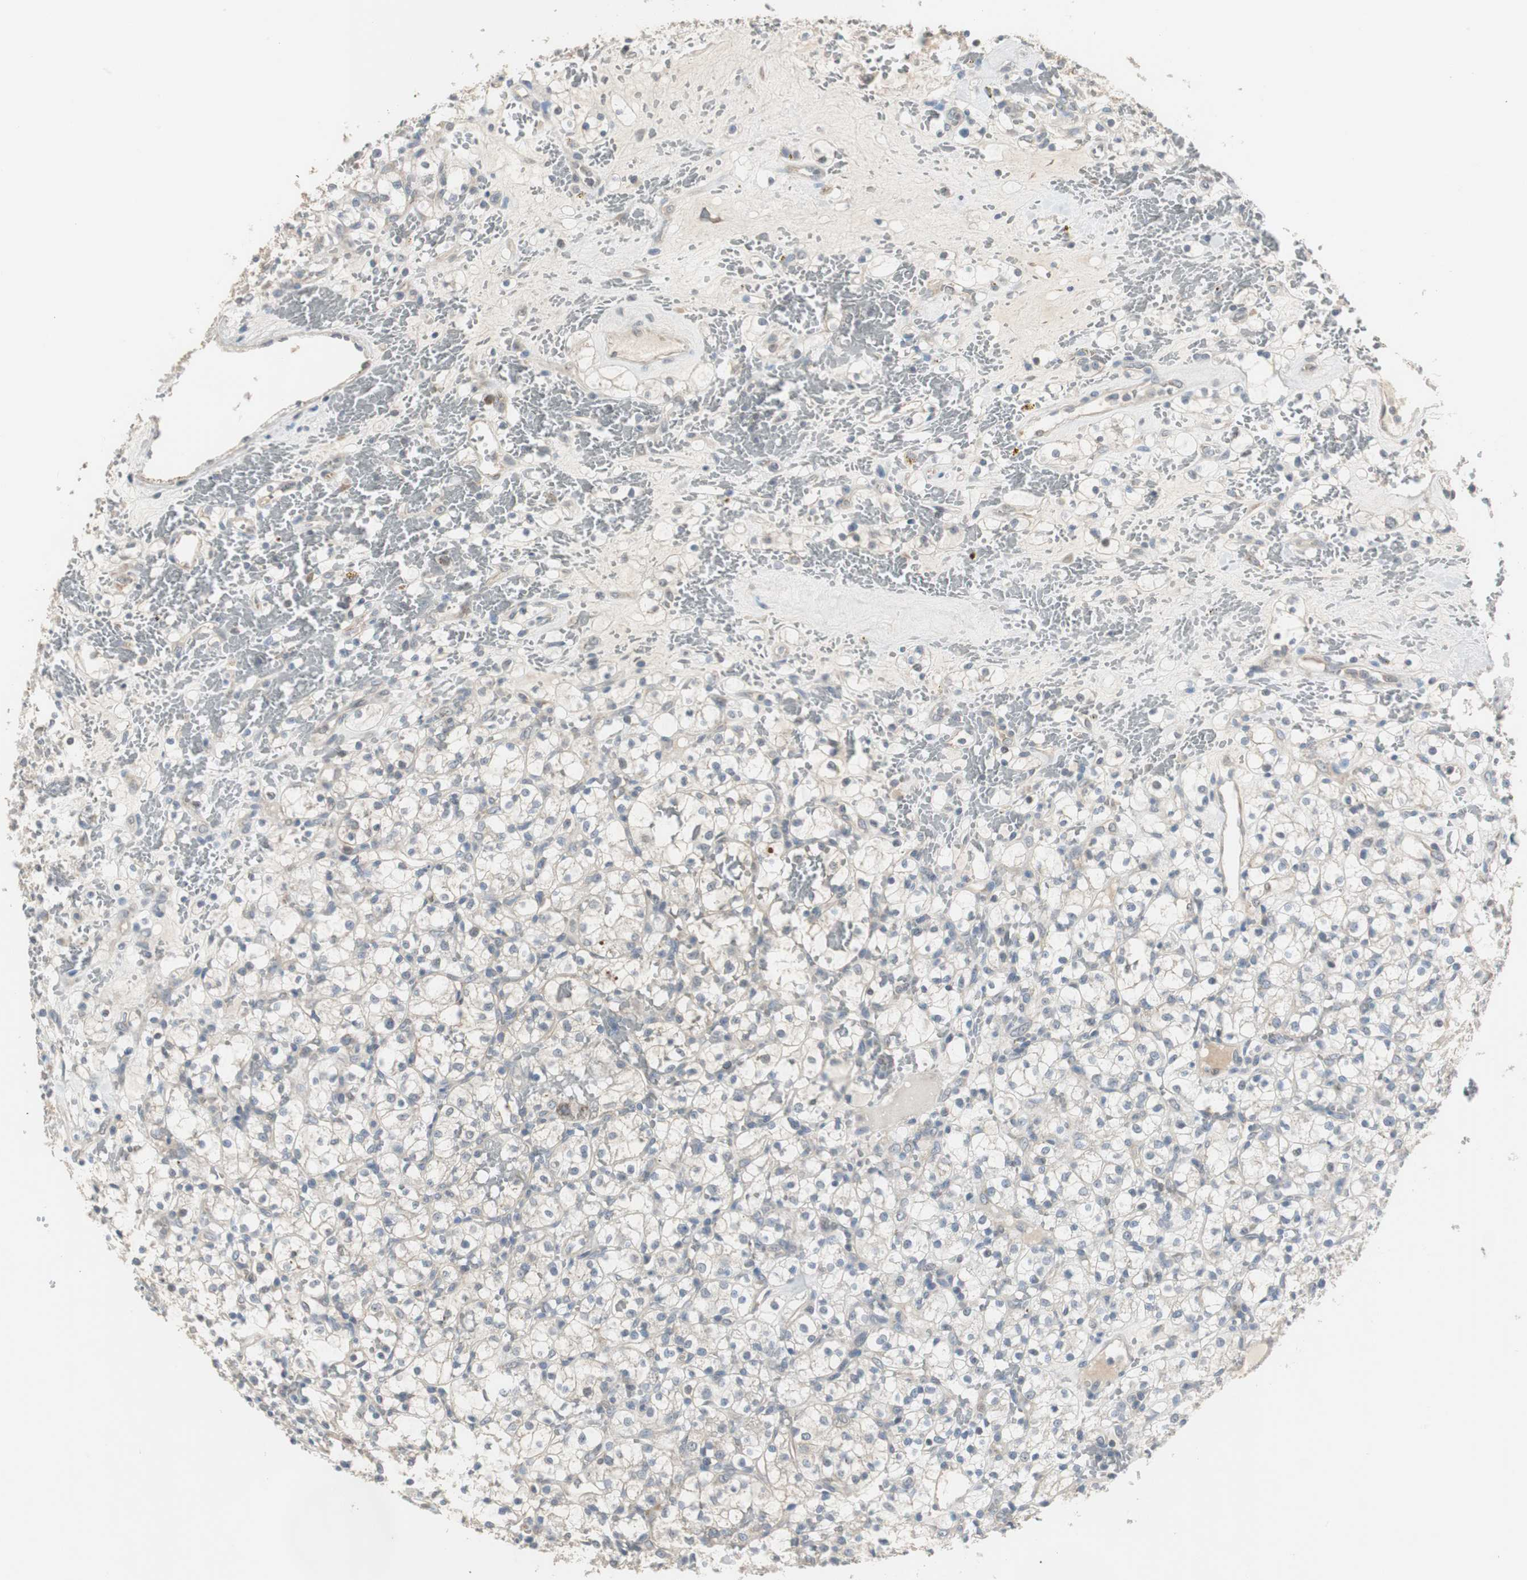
{"staining": {"intensity": "negative", "quantity": "none", "location": "none"}, "tissue": "renal cancer", "cell_type": "Tumor cells", "image_type": "cancer", "snomed": [{"axis": "morphology", "description": "Adenocarcinoma, NOS"}, {"axis": "topography", "description": "Kidney"}], "caption": "Tumor cells show no significant protein positivity in renal adenocarcinoma.", "gene": "MYT1", "patient": {"sex": "female", "age": 60}}